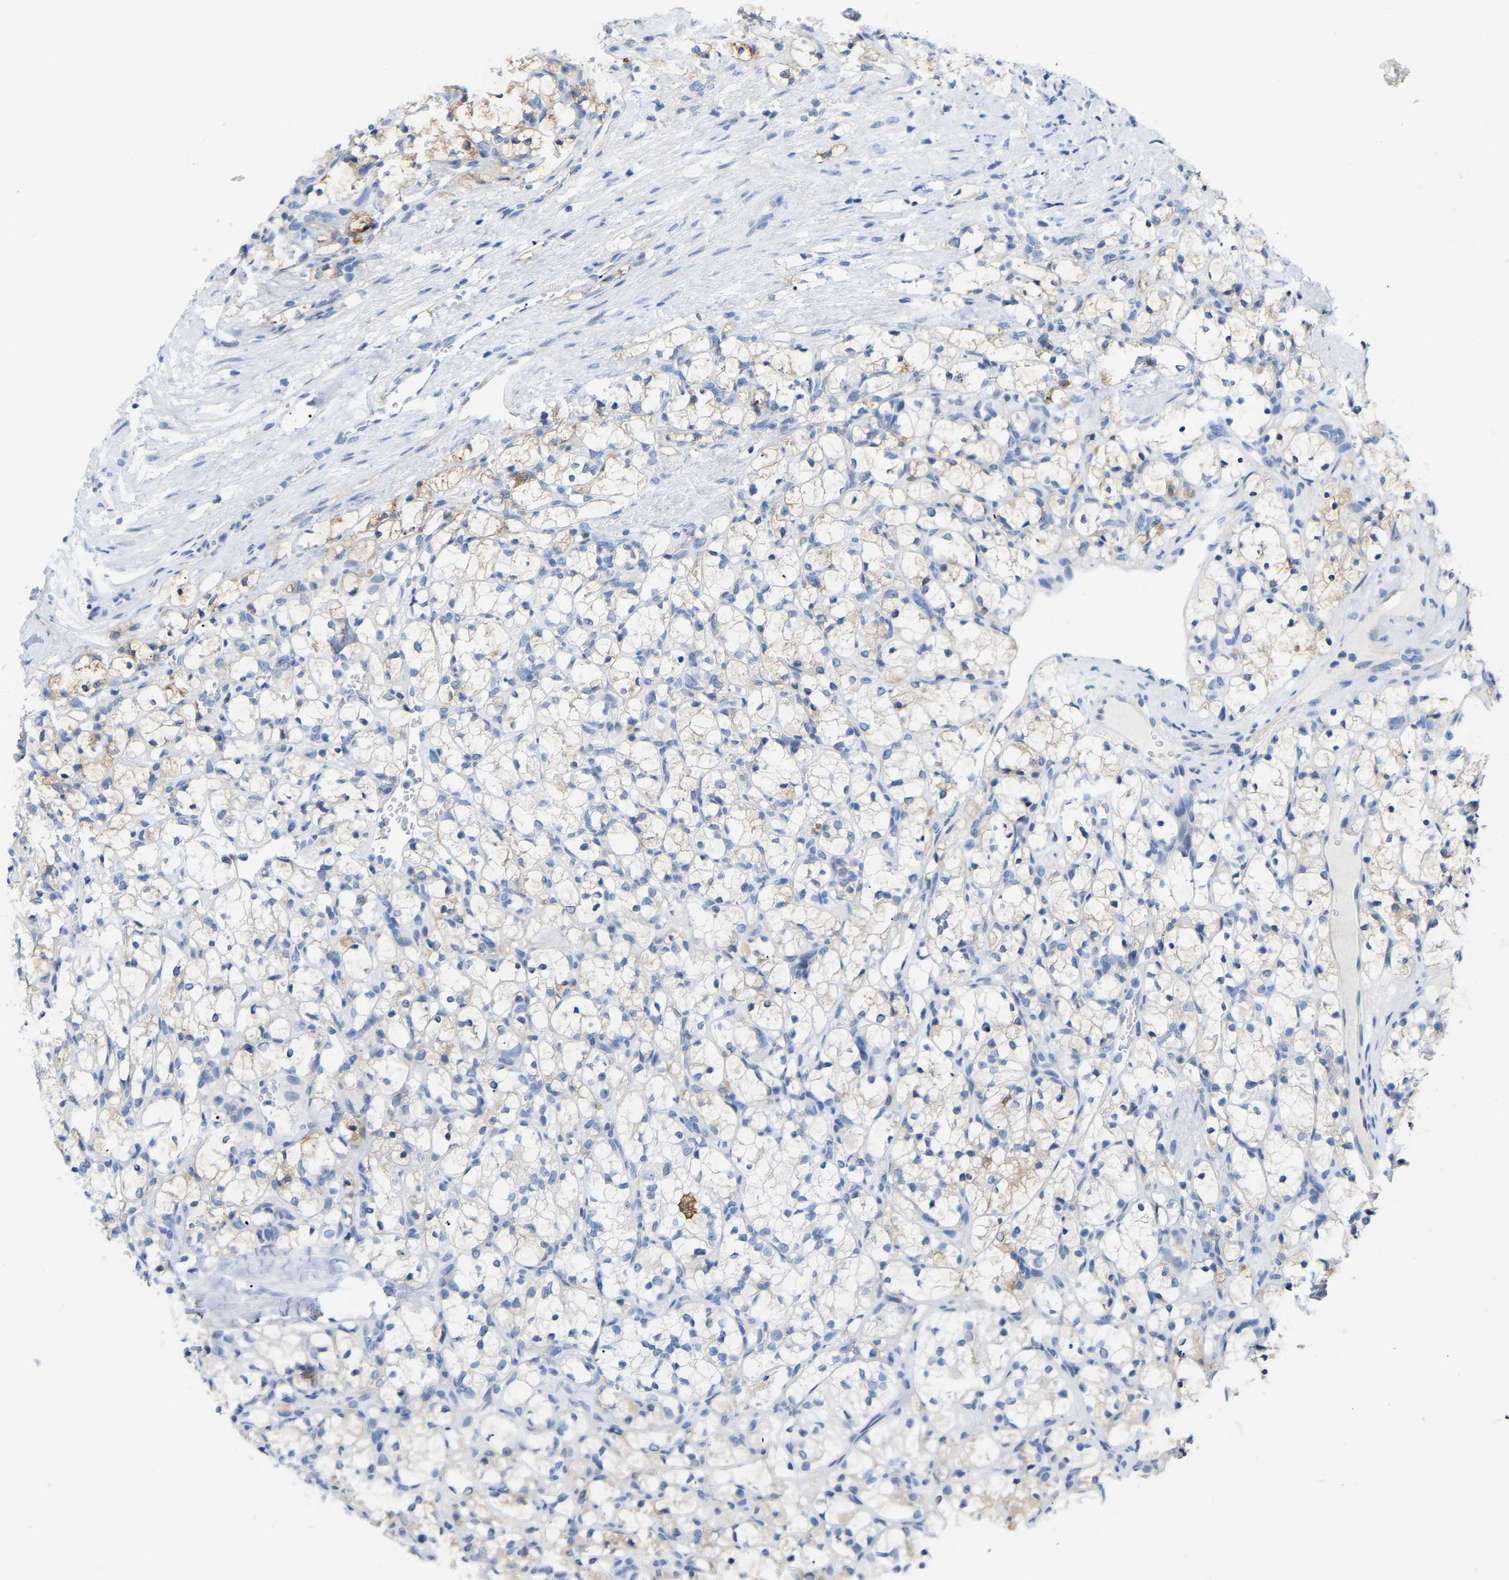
{"staining": {"intensity": "weak", "quantity": "<25%", "location": "cytoplasmic/membranous"}, "tissue": "renal cancer", "cell_type": "Tumor cells", "image_type": "cancer", "snomed": [{"axis": "morphology", "description": "Adenocarcinoma, NOS"}, {"axis": "topography", "description": "Kidney"}], "caption": "Immunohistochemistry (IHC) photomicrograph of adenocarcinoma (renal) stained for a protein (brown), which reveals no staining in tumor cells. (Stains: DAB (3,3'-diaminobenzidine) IHC with hematoxylin counter stain, Microscopy: brightfield microscopy at high magnification).", "gene": "ABTB2", "patient": {"sex": "female", "age": 69}}